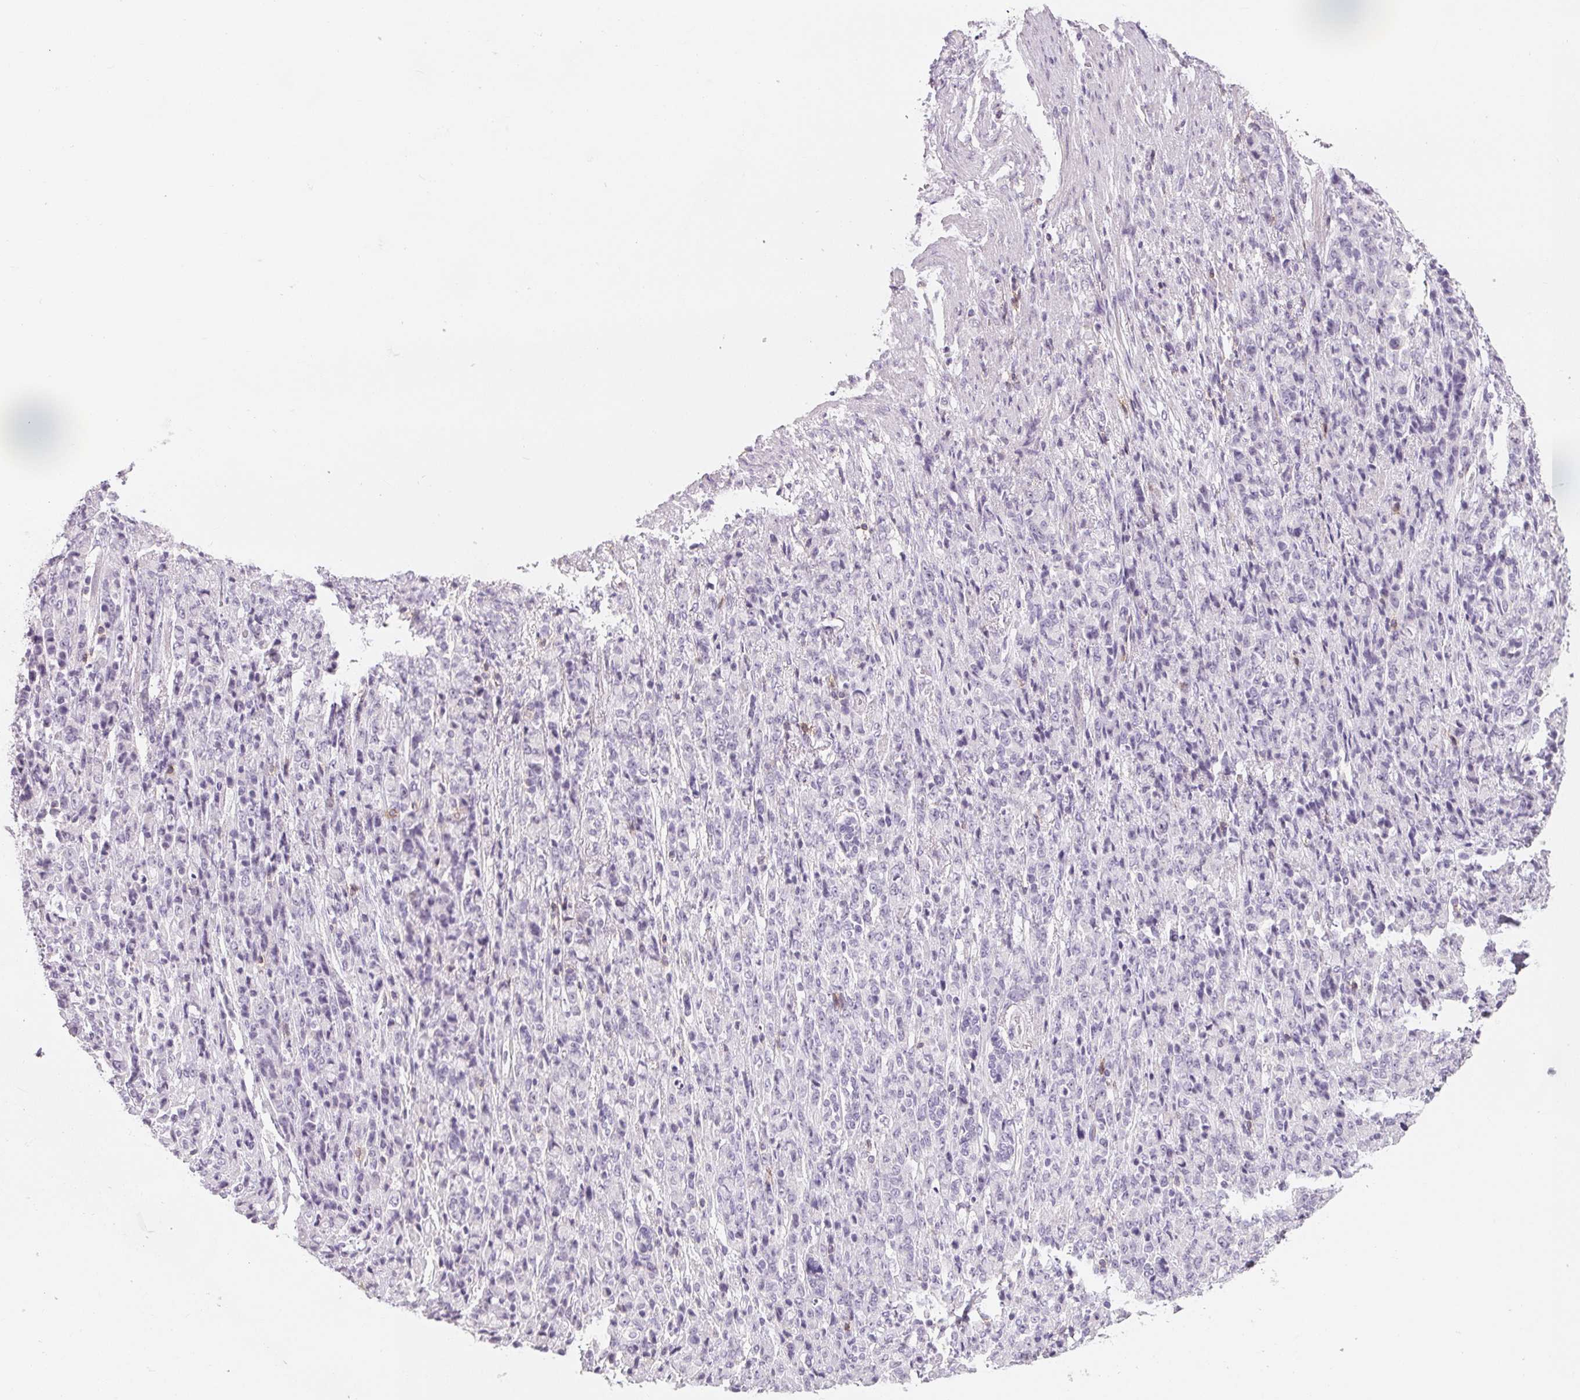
{"staining": {"intensity": "negative", "quantity": "none", "location": "none"}, "tissue": "stomach cancer", "cell_type": "Tumor cells", "image_type": "cancer", "snomed": [{"axis": "morphology", "description": "Adenocarcinoma, NOS"}, {"axis": "topography", "description": "Stomach"}], "caption": "Protein analysis of stomach adenocarcinoma displays no significant staining in tumor cells.", "gene": "CD69", "patient": {"sex": "female", "age": 79}}